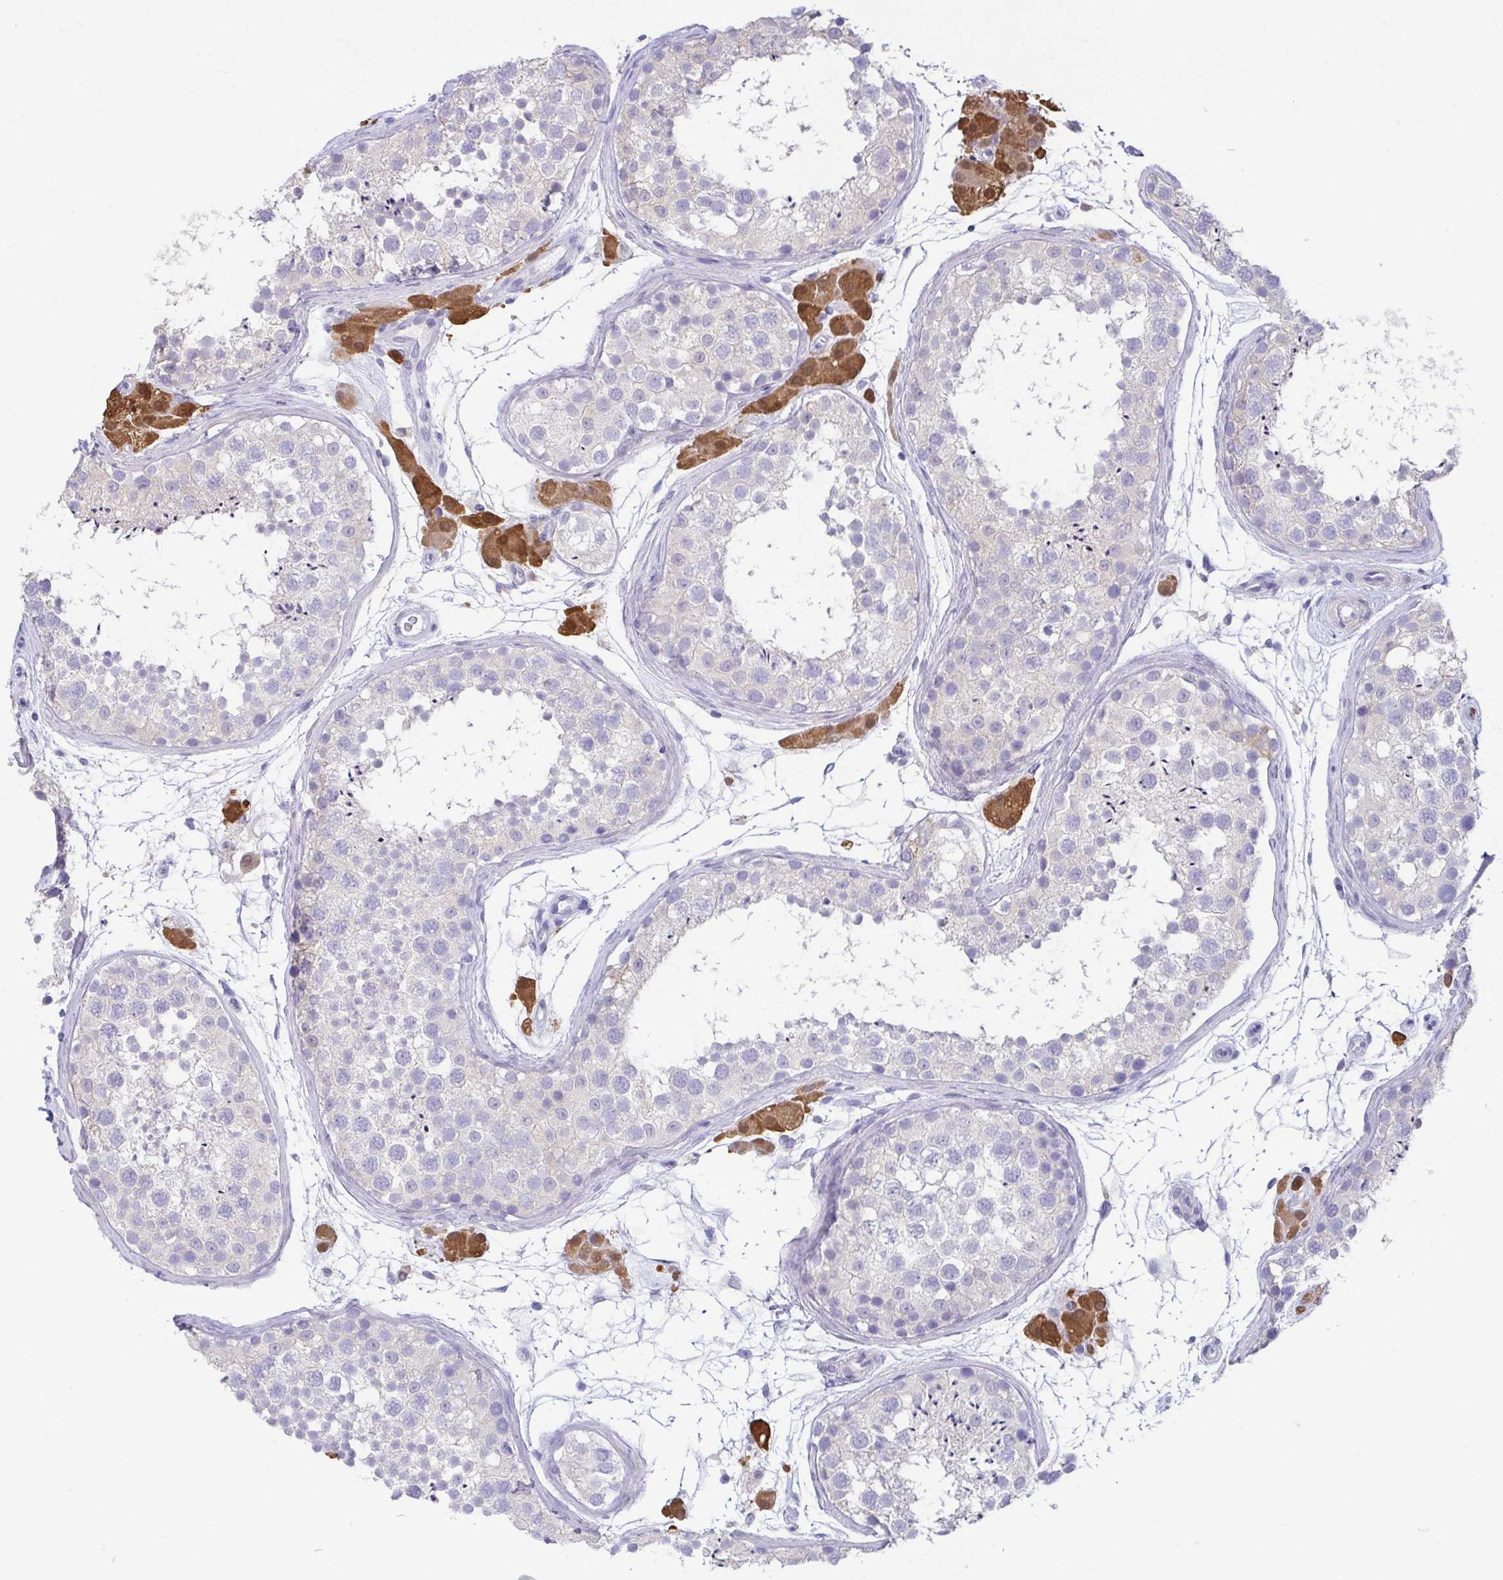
{"staining": {"intensity": "negative", "quantity": "none", "location": "none"}, "tissue": "testis", "cell_type": "Cells in seminiferous ducts", "image_type": "normal", "snomed": [{"axis": "morphology", "description": "Normal tissue, NOS"}, {"axis": "topography", "description": "Testis"}], "caption": "An immunohistochemistry image of benign testis is shown. There is no staining in cells in seminiferous ducts of testis.", "gene": "FABP3", "patient": {"sex": "male", "age": 41}}